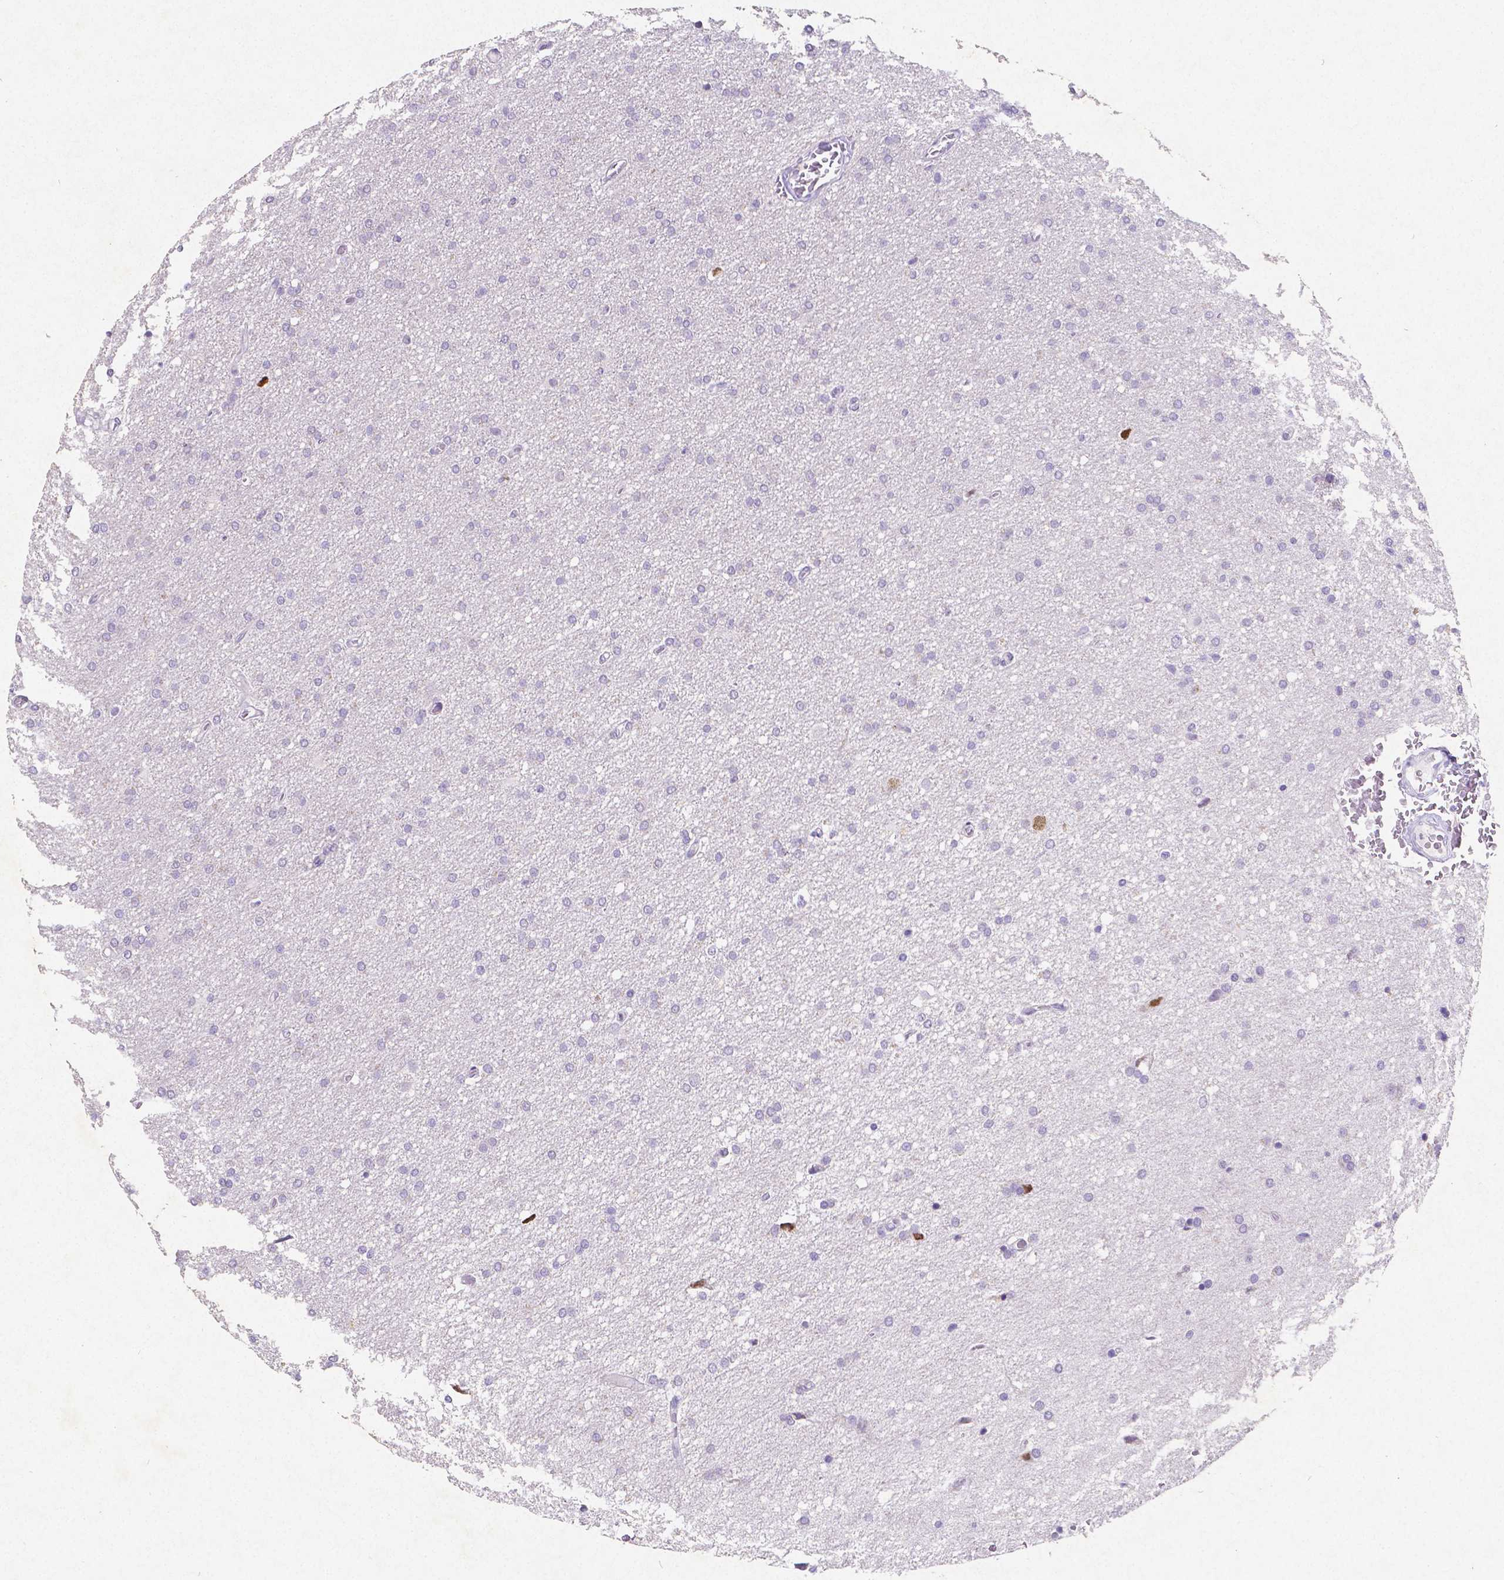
{"staining": {"intensity": "negative", "quantity": "none", "location": "none"}, "tissue": "glioma", "cell_type": "Tumor cells", "image_type": "cancer", "snomed": [{"axis": "morphology", "description": "Glioma, malignant, High grade"}, {"axis": "topography", "description": "Cerebral cortex"}], "caption": "Tumor cells are negative for brown protein staining in glioma. (DAB (3,3'-diaminobenzidine) immunohistochemistry (IHC) with hematoxylin counter stain).", "gene": "SATB2", "patient": {"sex": "male", "age": 70}}